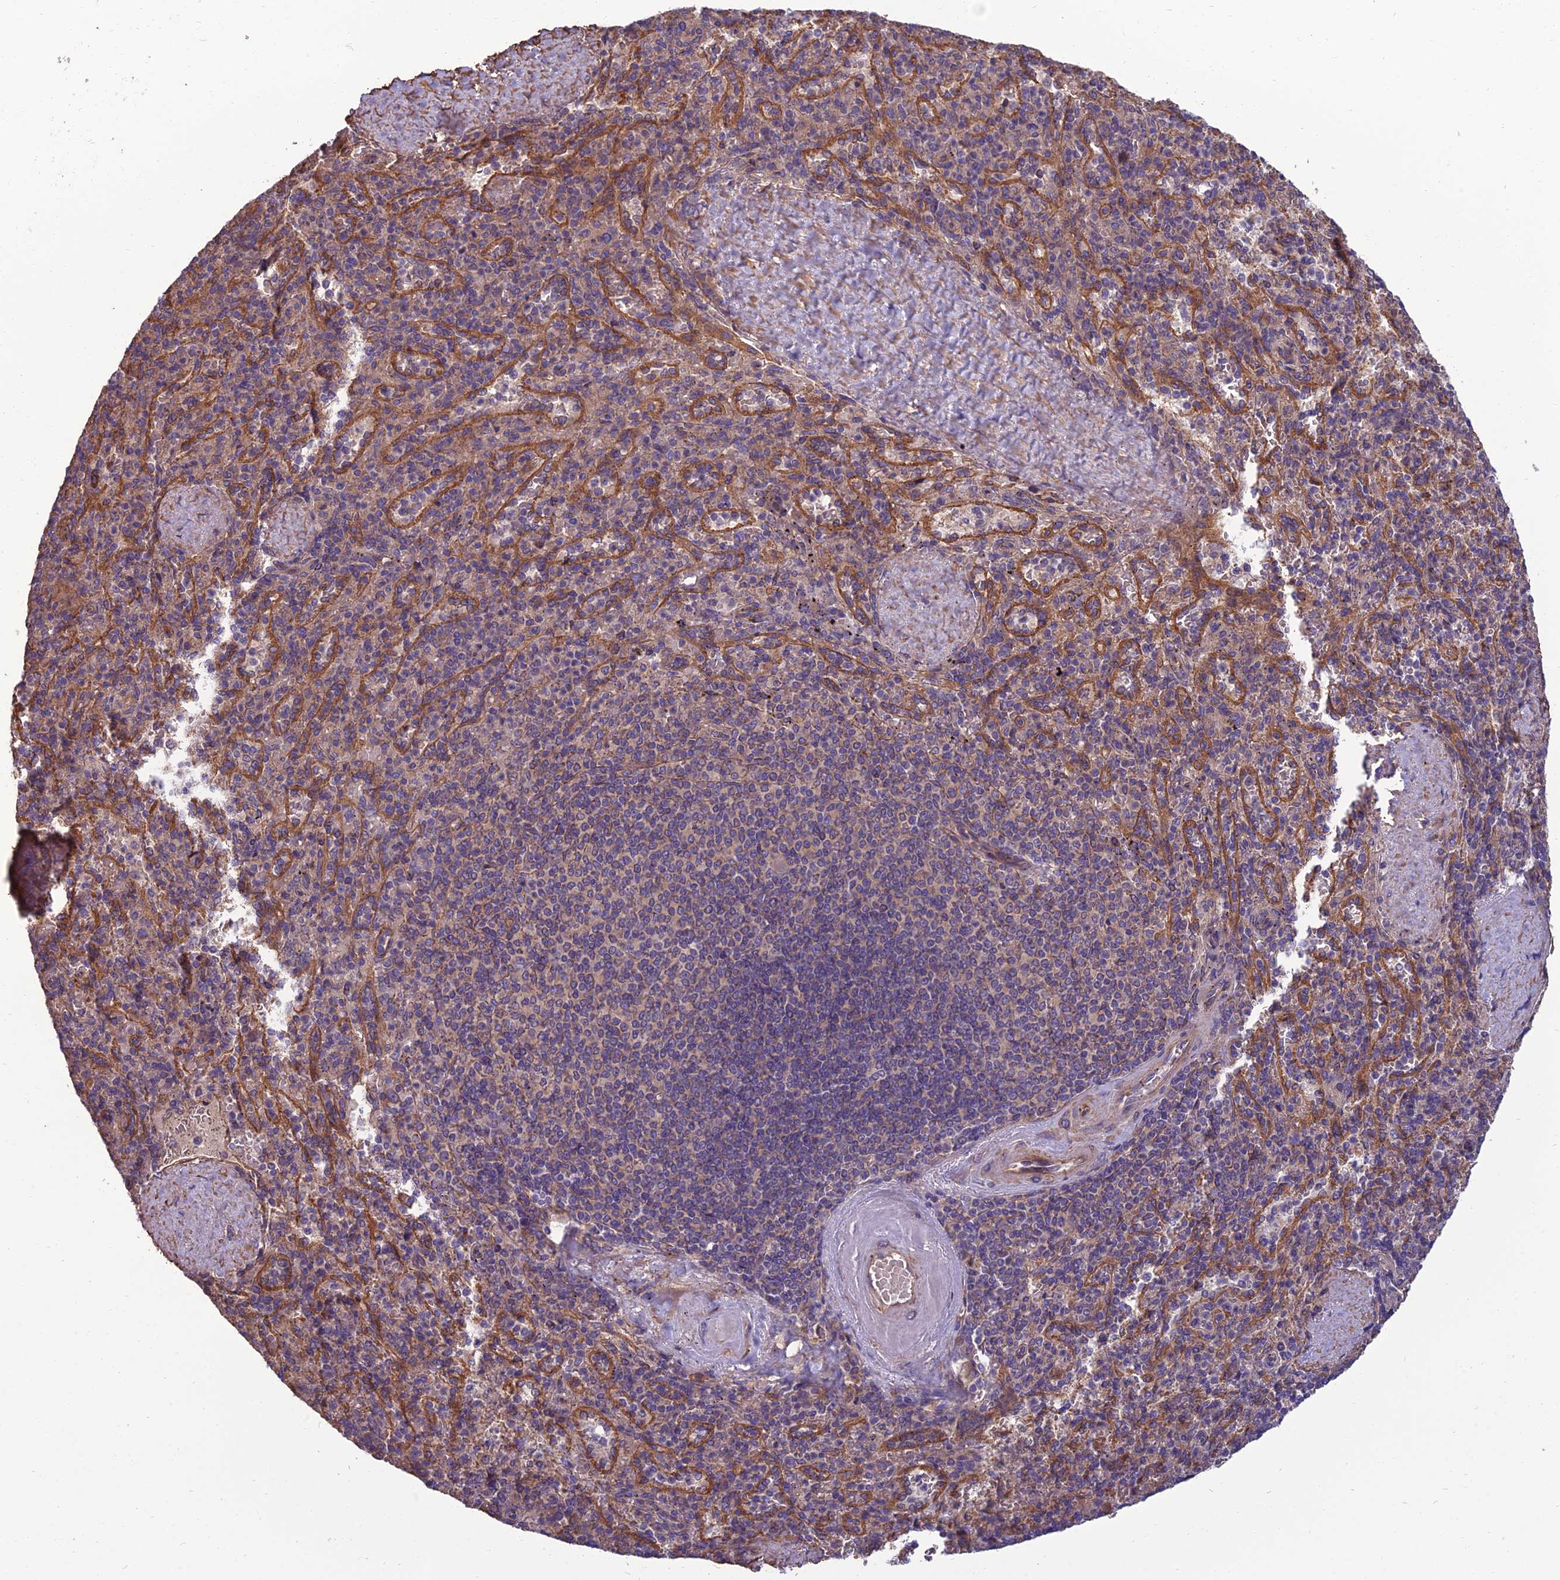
{"staining": {"intensity": "negative", "quantity": "none", "location": "none"}, "tissue": "spleen", "cell_type": "Cells in red pulp", "image_type": "normal", "snomed": [{"axis": "morphology", "description": "Normal tissue, NOS"}, {"axis": "topography", "description": "Spleen"}], "caption": "Immunohistochemical staining of normal human spleen reveals no significant expression in cells in red pulp.", "gene": "WDR24", "patient": {"sex": "male", "age": 82}}